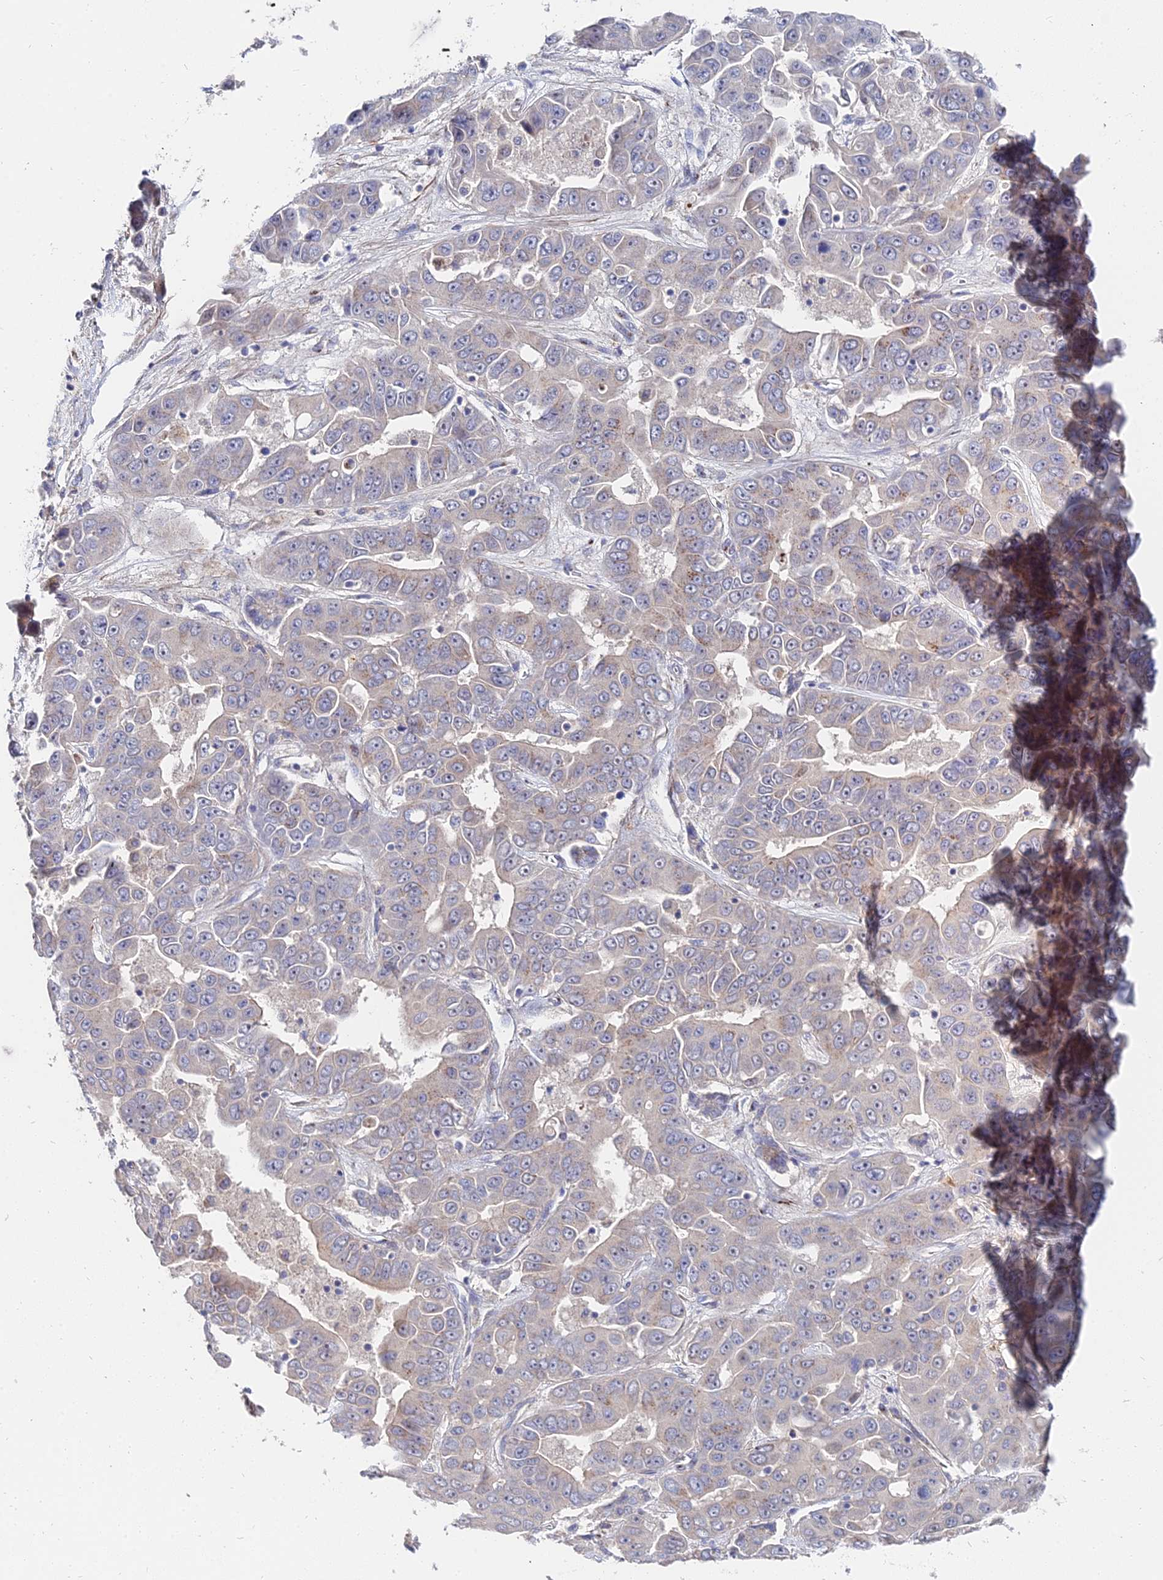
{"staining": {"intensity": "weak", "quantity": "<25%", "location": "cytoplasmic/membranous"}, "tissue": "liver cancer", "cell_type": "Tumor cells", "image_type": "cancer", "snomed": [{"axis": "morphology", "description": "Cholangiocarcinoma"}, {"axis": "topography", "description": "Liver"}], "caption": "High magnification brightfield microscopy of liver cholangiocarcinoma stained with DAB (brown) and counterstained with hematoxylin (blue): tumor cells show no significant staining.", "gene": "BORCS8", "patient": {"sex": "female", "age": 52}}